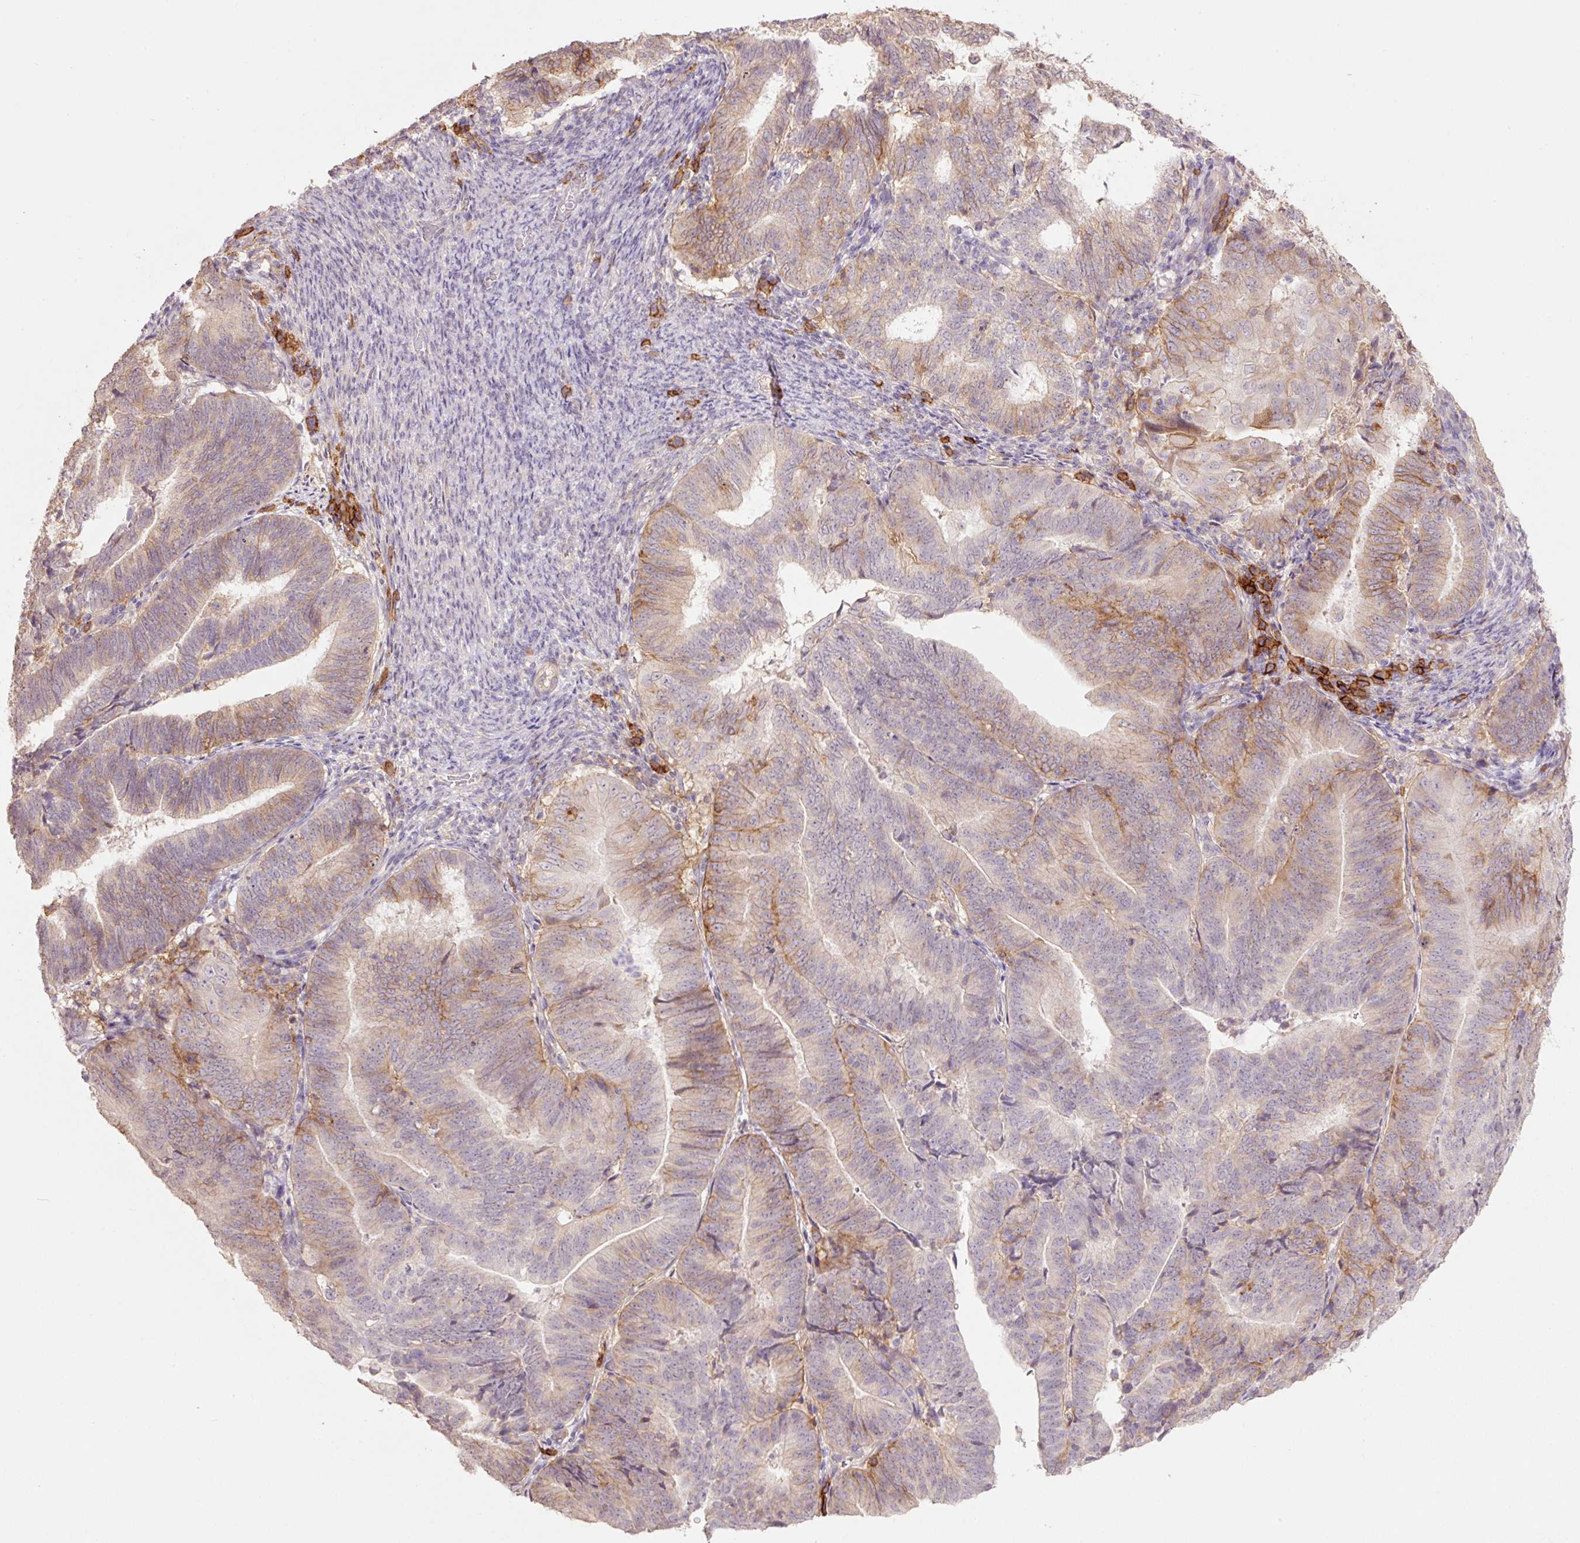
{"staining": {"intensity": "moderate", "quantity": "25%-75%", "location": "cytoplasmic/membranous"}, "tissue": "endometrial cancer", "cell_type": "Tumor cells", "image_type": "cancer", "snomed": [{"axis": "morphology", "description": "Adenocarcinoma, NOS"}, {"axis": "topography", "description": "Endometrium"}], "caption": "About 25%-75% of tumor cells in endometrial cancer (adenocarcinoma) show moderate cytoplasmic/membranous protein expression as visualized by brown immunohistochemical staining.", "gene": "SLC1A4", "patient": {"sex": "female", "age": 70}}